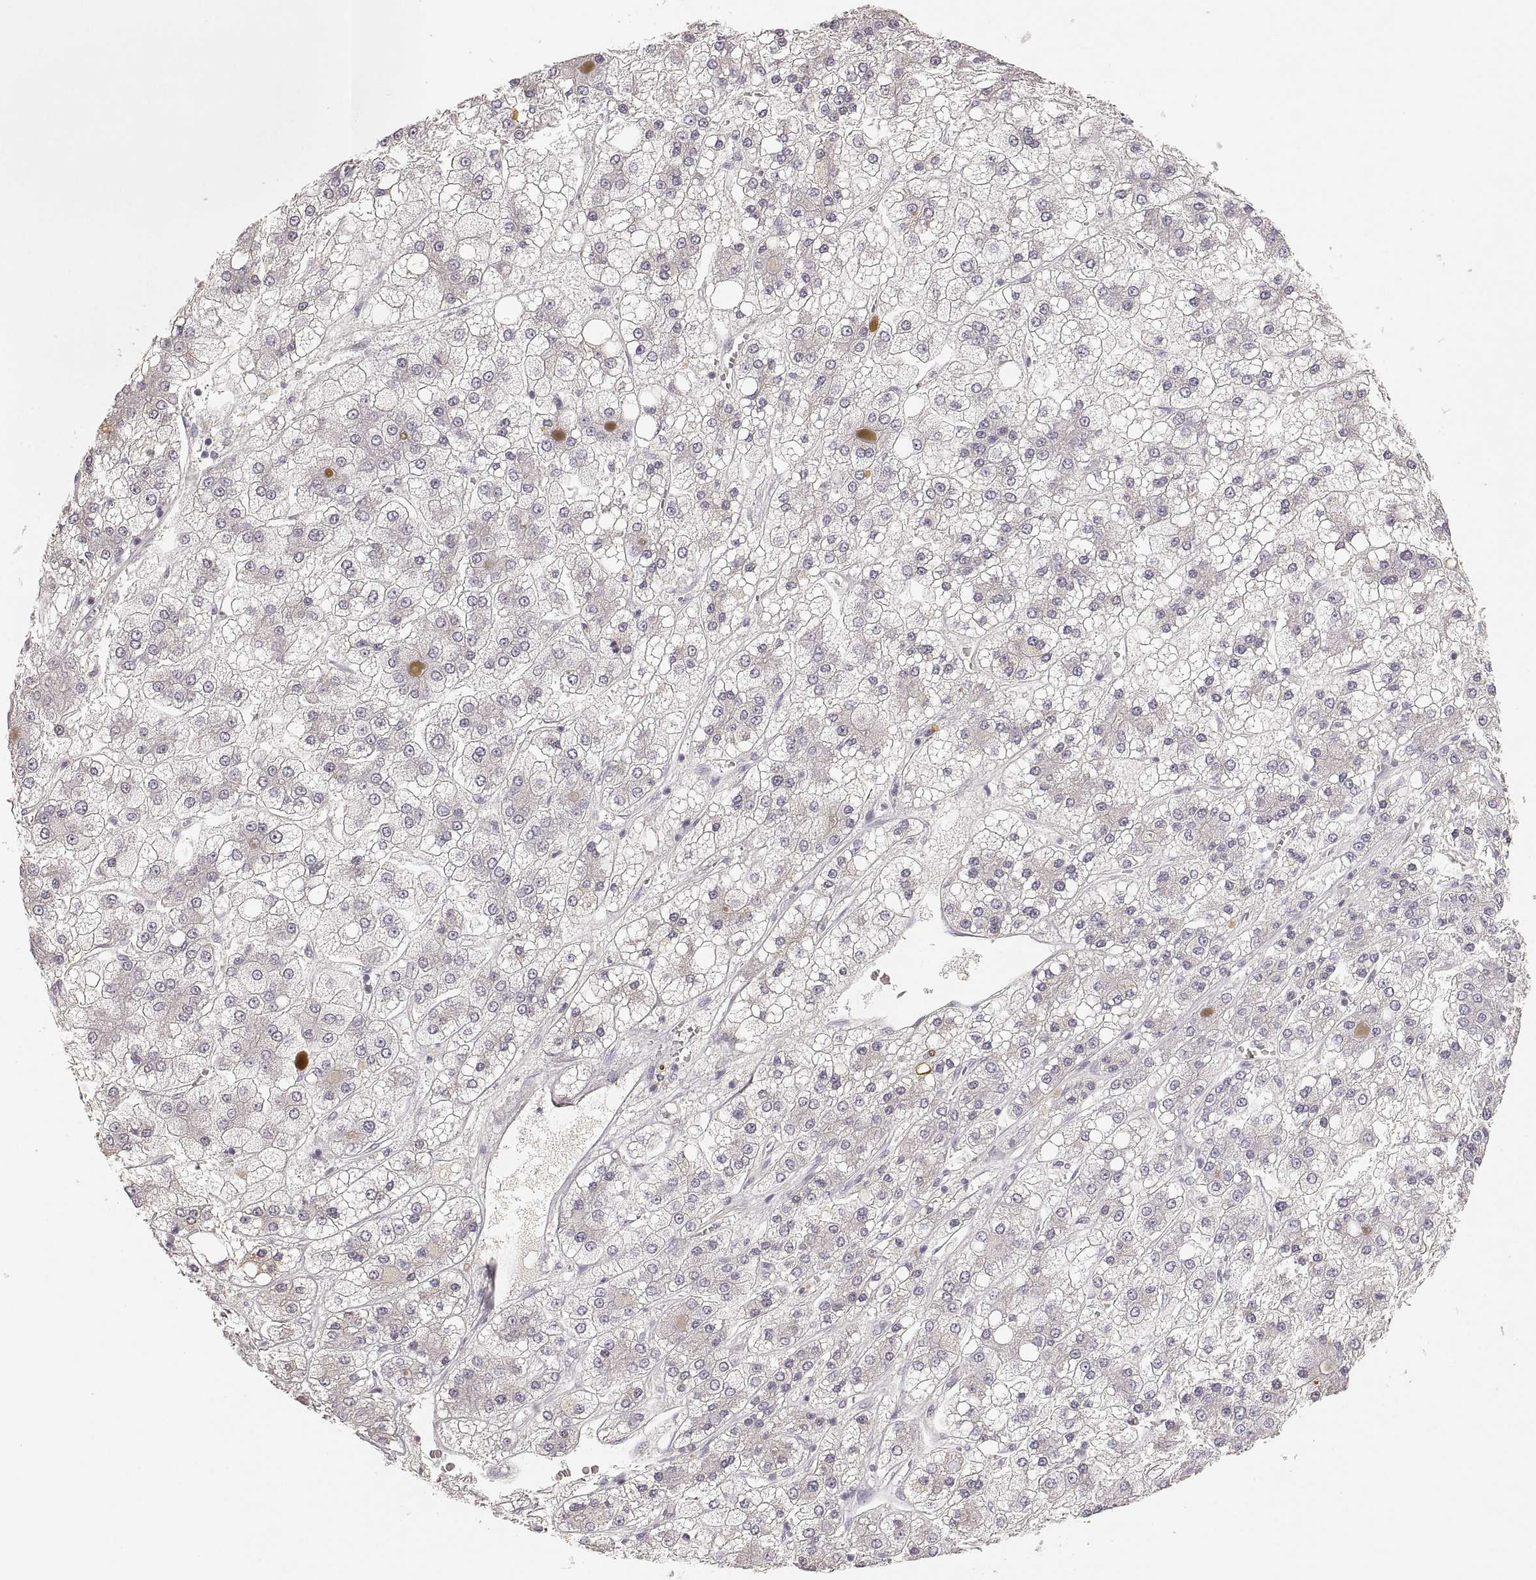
{"staining": {"intensity": "negative", "quantity": "none", "location": "none"}, "tissue": "liver cancer", "cell_type": "Tumor cells", "image_type": "cancer", "snomed": [{"axis": "morphology", "description": "Carcinoma, Hepatocellular, NOS"}, {"axis": "topography", "description": "Liver"}], "caption": "DAB (3,3'-diaminobenzidine) immunohistochemical staining of liver cancer exhibits no significant staining in tumor cells. The staining is performed using DAB brown chromogen with nuclei counter-stained in using hematoxylin.", "gene": "RUNDC3A", "patient": {"sex": "male", "age": 73}}